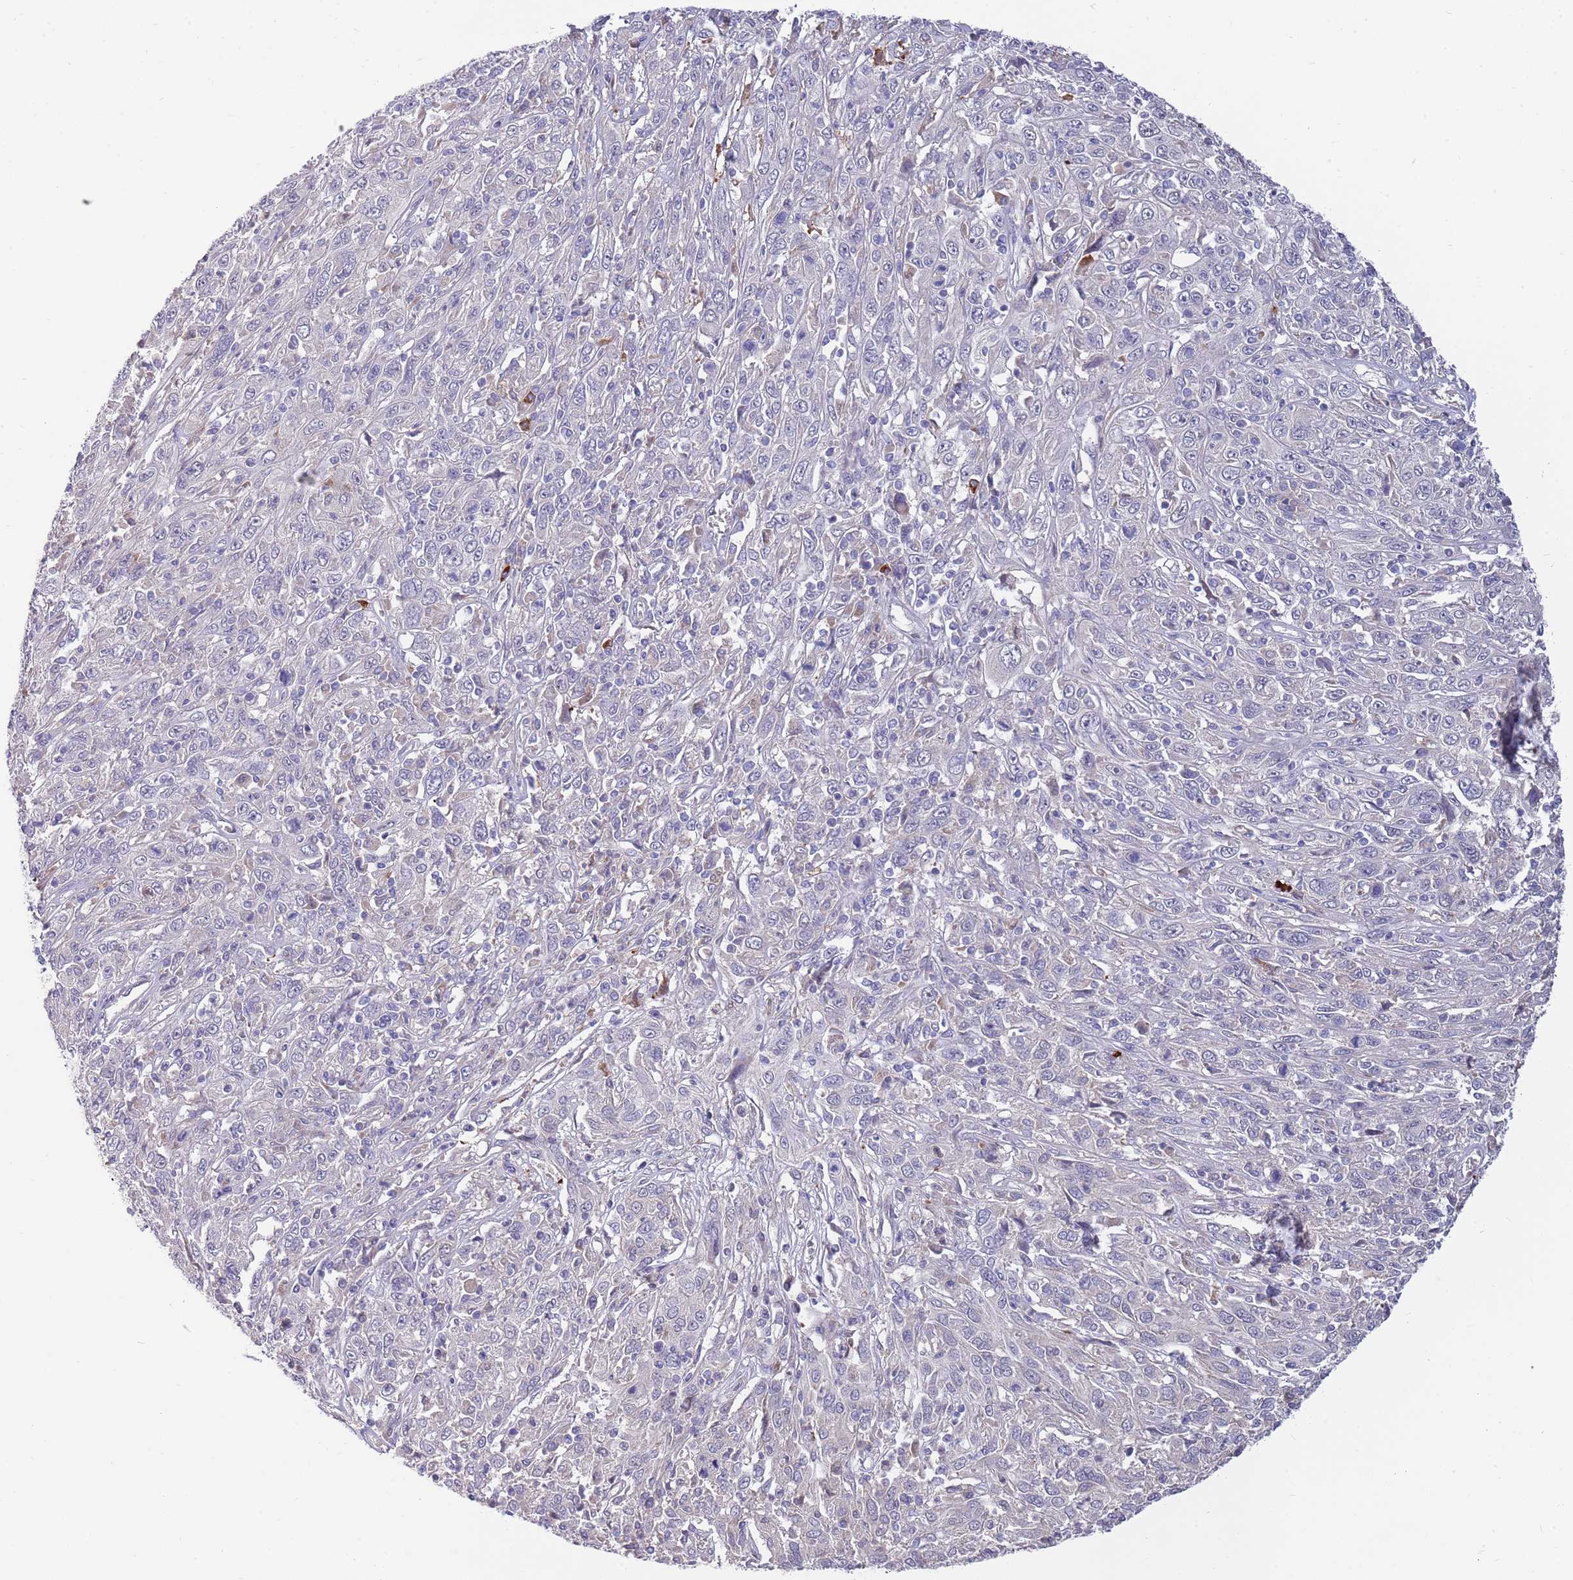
{"staining": {"intensity": "negative", "quantity": "none", "location": "none"}, "tissue": "cervical cancer", "cell_type": "Tumor cells", "image_type": "cancer", "snomed": [{"axis": "morphology", "description": "Squamous cell carcinoma, NOS"}, {"axis": "topography", "description": "Cervix"}], "caption": "Photomicrograph shows no protein staining in tumor cells of cervical squamous cell carcinoma tissue.", "gene": "NLRP6", "patient": {"sex": "female", "age": 46}}